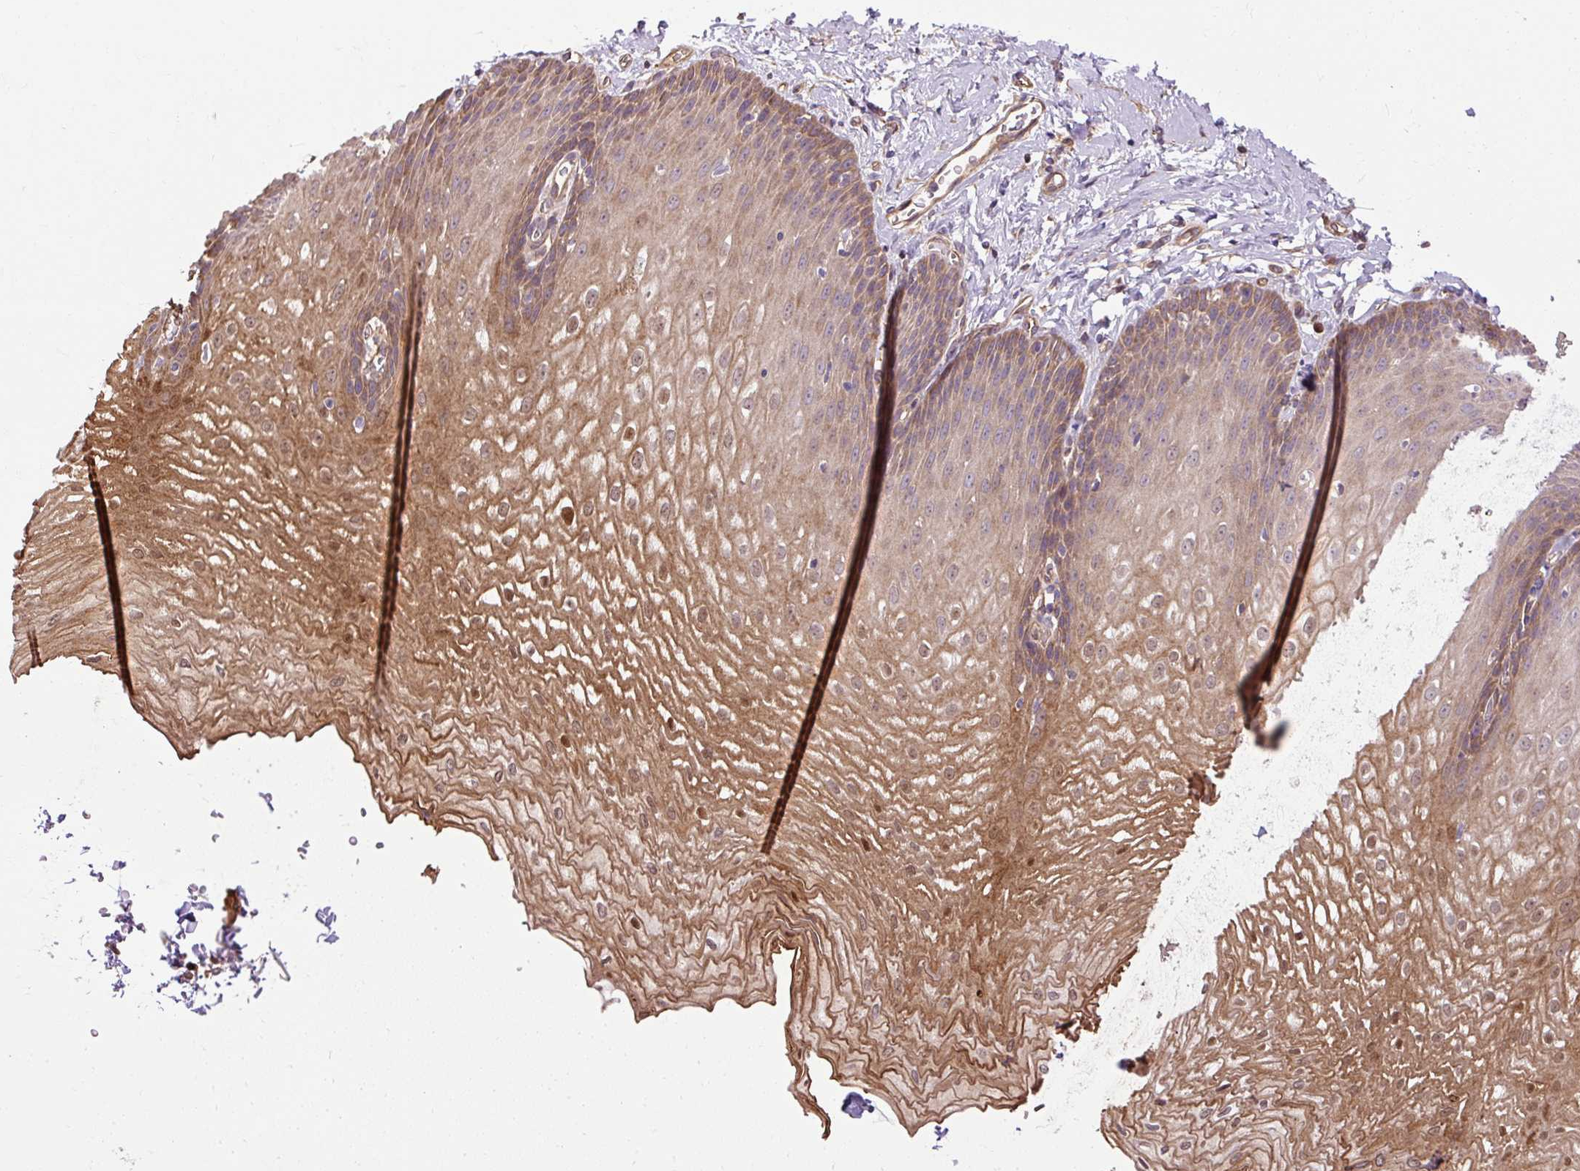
{"staining": {"intensity": "moderate", "quantity": ">75%", "location": "cytoplasmic/membranous,nuclear"}, "tissue": "esophagus", "cell_type": "Squamous epithelial cells", "image_type": "normal", "snomed": [{"axis": "morphology", "description": "Normal tissue, NOS"}, {"axis": "topography", "description": "Esophagus"}], "caption": "A photomicrograph of human esophagus stained for a protein displays moderate cytoplasmic/membranous,nuclear brown staining in squamous epithelial cells. The staining was performed using DAB to visualize the protein expression in brown, while the nuclei were stained in blue with hematoxylin (Magnification: 20x).", "gene": "FLRT1", "patient": {"sex": "male", "age": 70}}